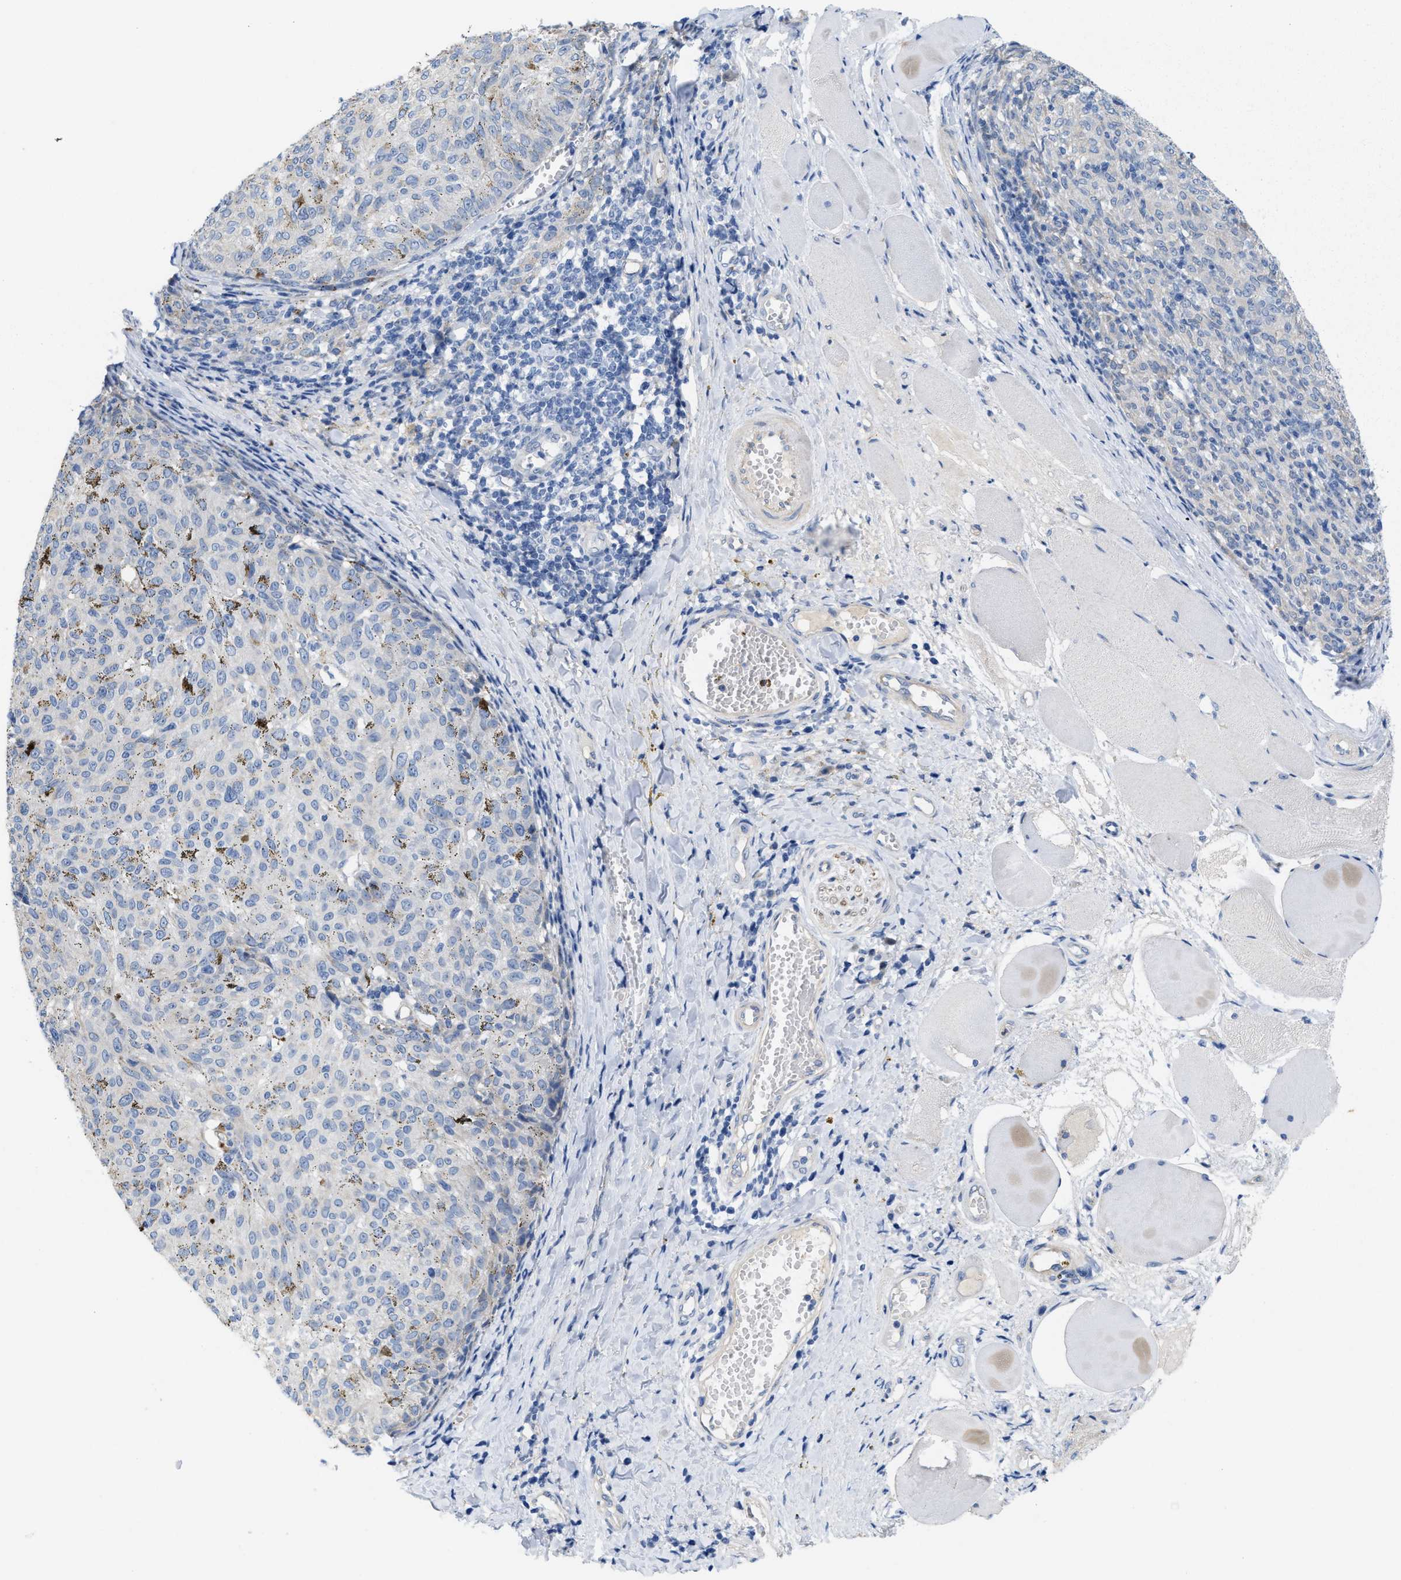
{"staining": {"intensity": "negative", "quantity": "none", "location": "none"}, "tissue": "melanoma", "cell_type": "Tumor cells", "image_type": "cancer", "snomed": [{"axis": "morphology", "description": "Malignant melanoma, NOS"}, {"axis": "topography", "description": "Skin"}], "caption": "DAB immunohistochemical staining of malignant melanoma shows no significant staining in tumor cells. Brightfield microscopy of IHC stained with DAB (brown) and hematoxylin (blue), captured at high magnification.", "gene": "CPA2", "patient": {"sex": "female", "age": 72}}